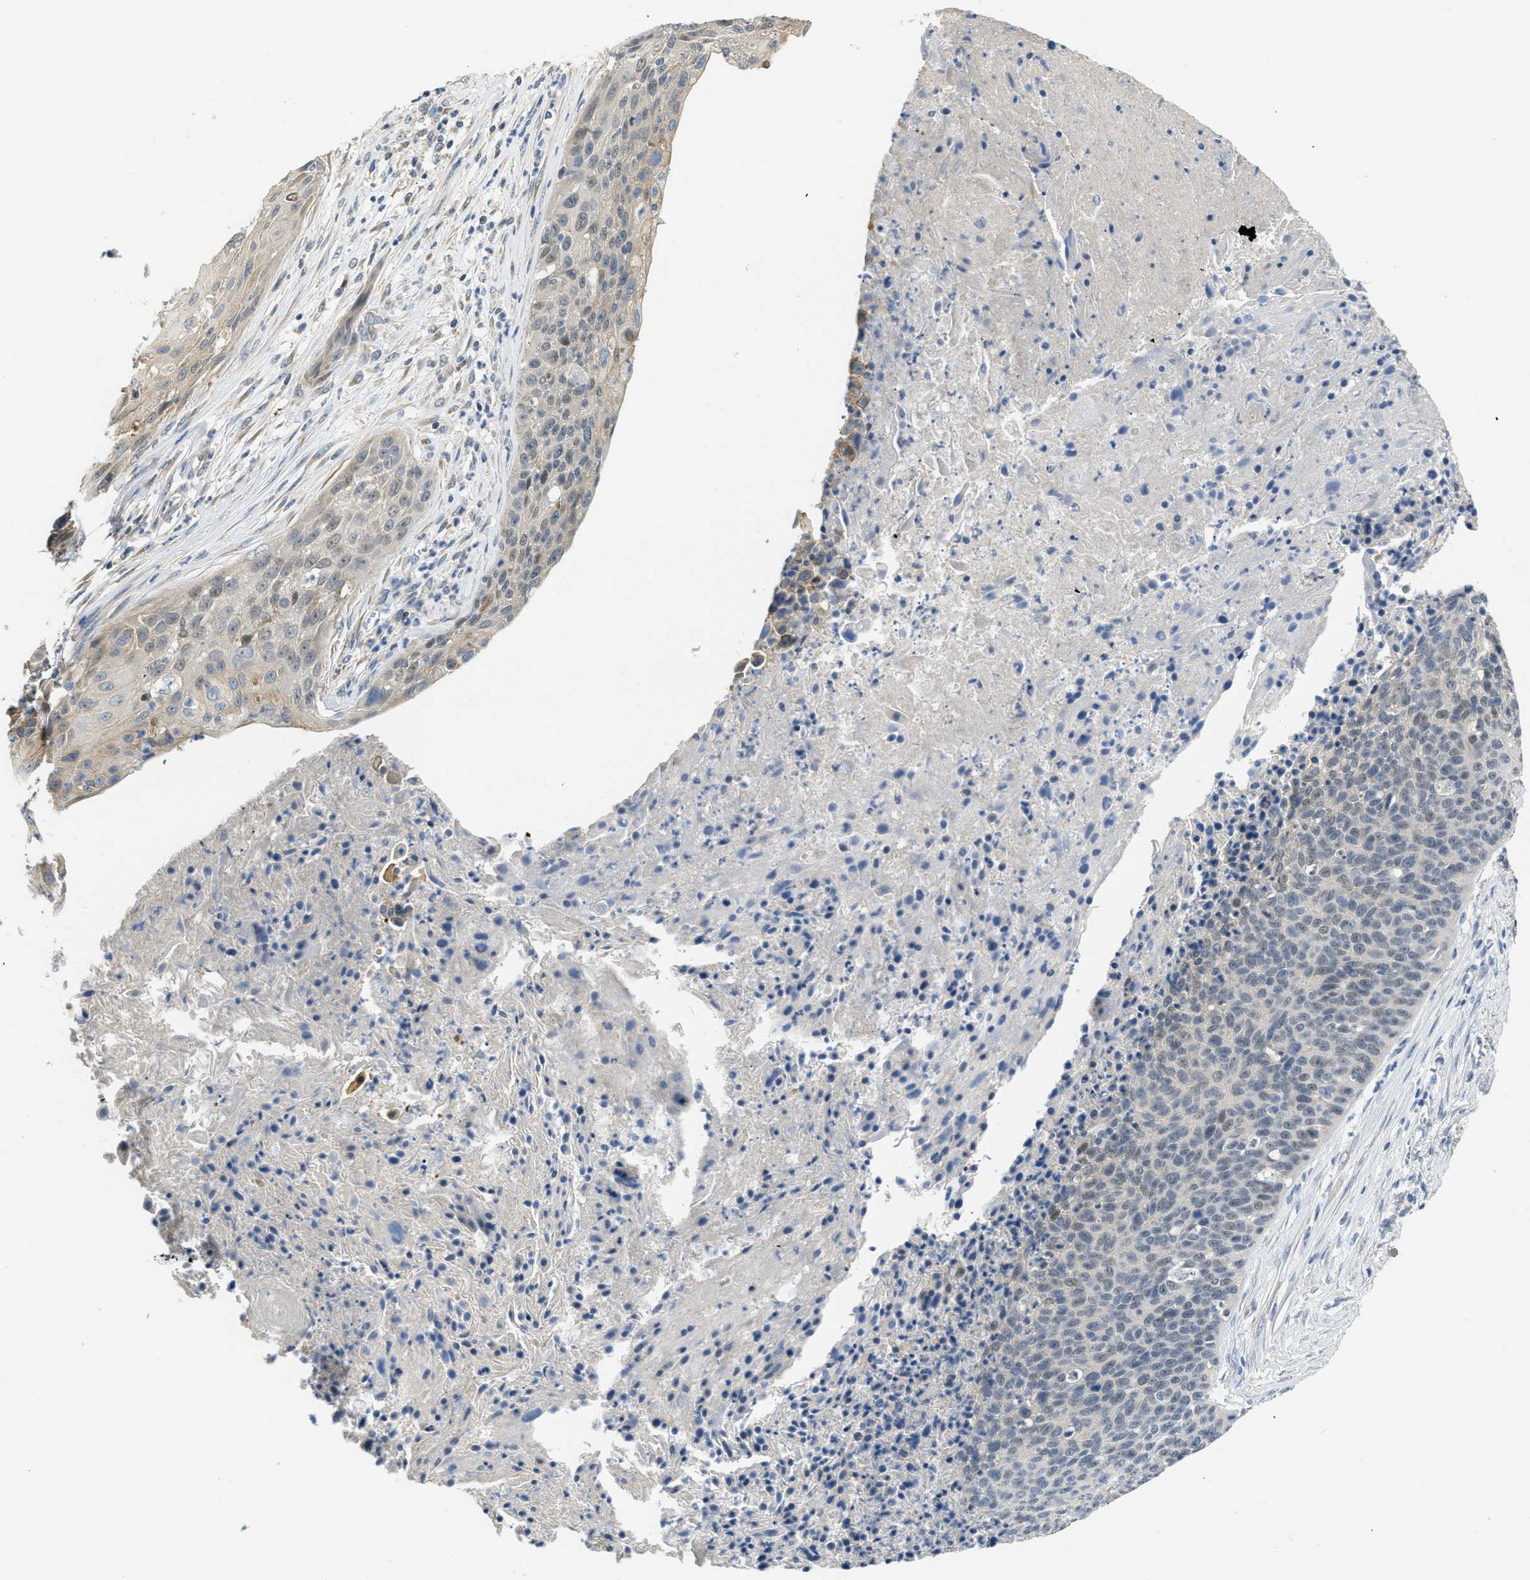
{"staining": {"intensity": "weak", "quantity": "<25%", "location": "cytoplasmic/membranous"}, "tissue": "cervical cancer", "cell_type": "Tumor cells", "image_type": "cancer", "snomed": [{"axis": "morphology", "description": "Squamous cell carcinoma, NOS"}, {"axis": "topography", "description": "Cervix"}], "caption": "The image exhibits no staining of tumor cells in cervical squamous cell carcinoma.", "gene": "SFXN2", "patient": {"sex": "female", "age": 55}}